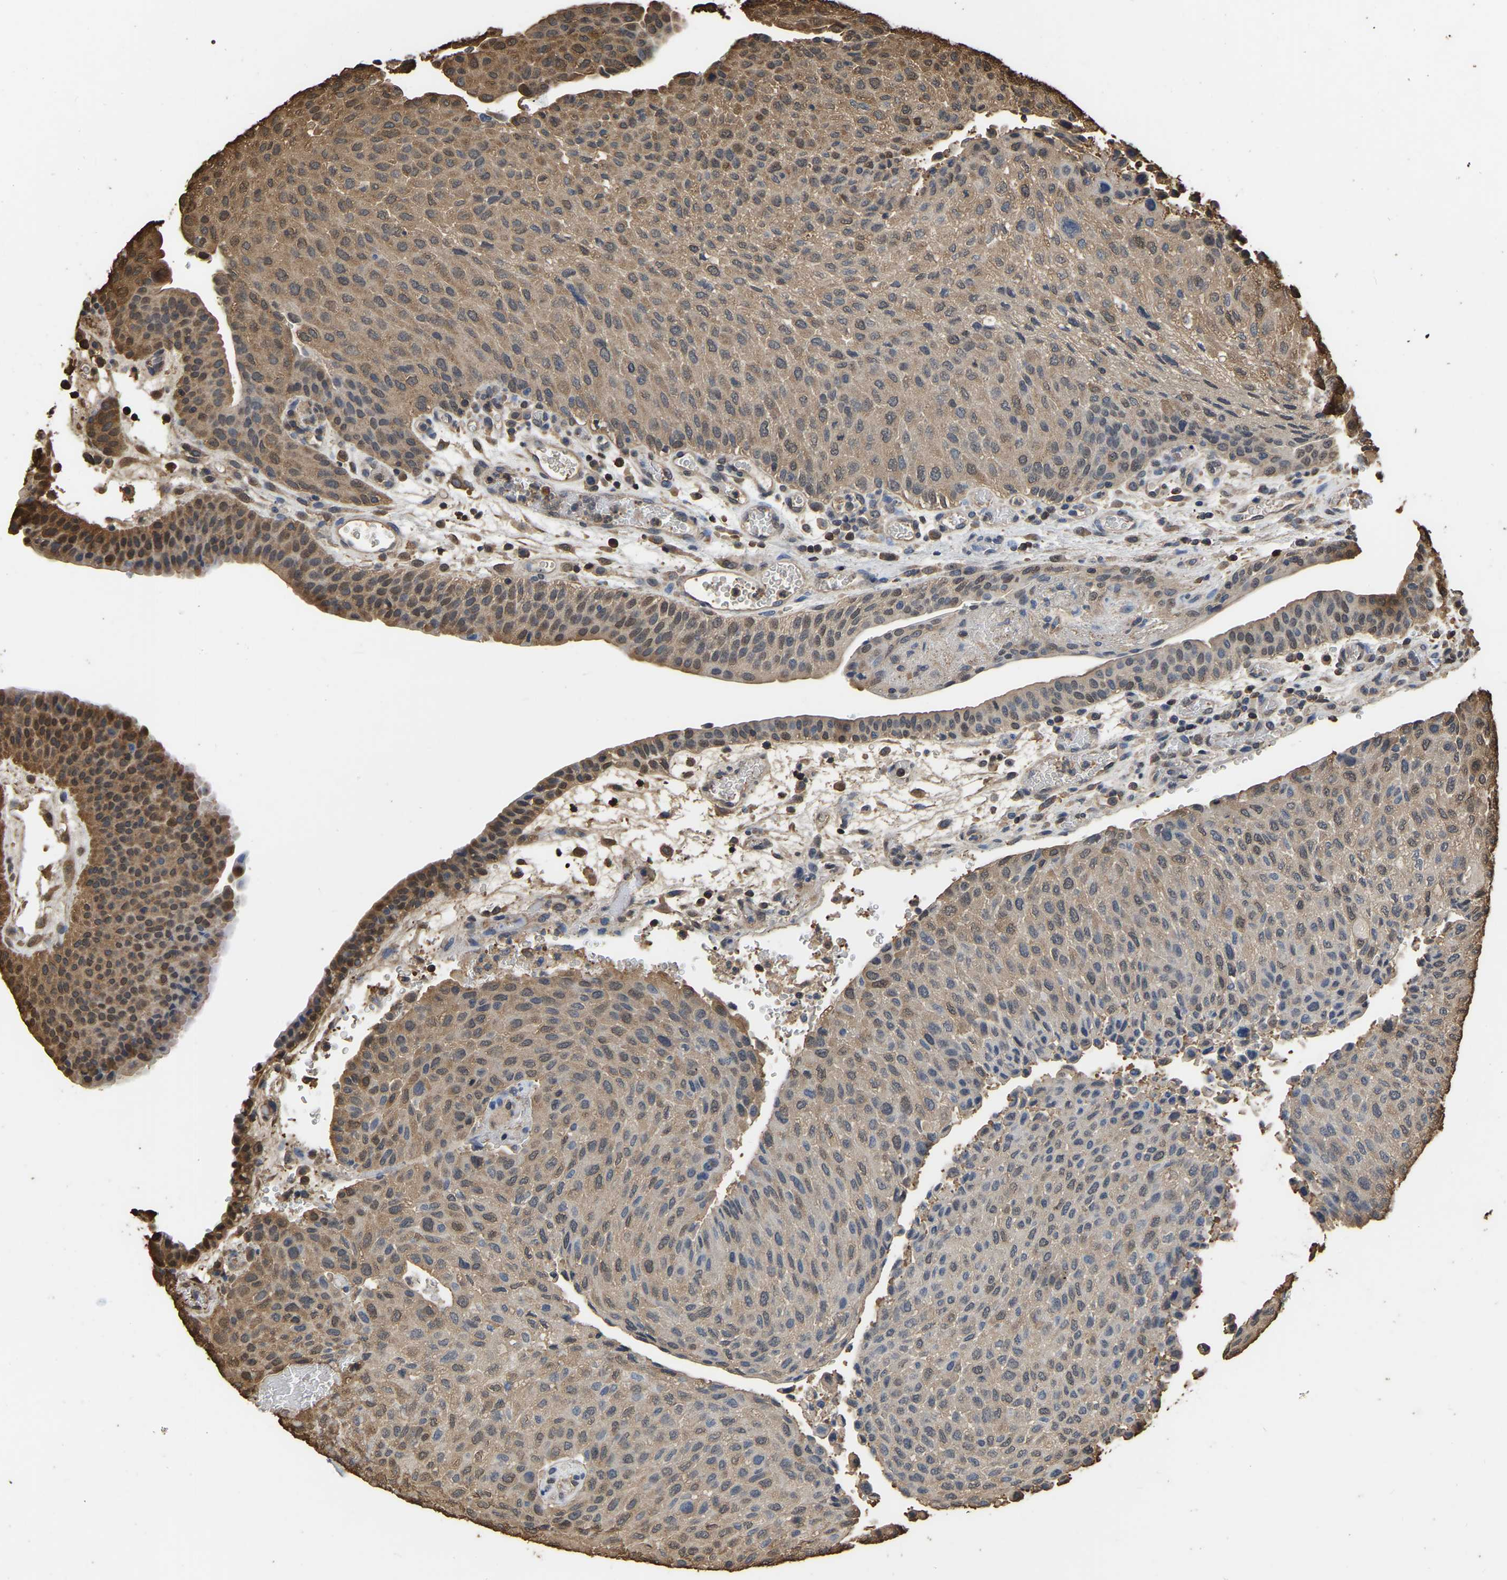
{"staining": {"intensity": "moderate", "quantity": ">75%", "location": "cytoplasmic/membranous"}, "tissue": "urothelial cancer", "cell_type": "Tumor cells", "image_type": "cancer", "snomed": [{"axis": "morphology", "description": "Urothelial carcinoma, Low grade"}, {"axis": "morphology", "description": "Urothelial carcinoma, High grade"}, {"axis": "topography", "description": "Urinary bladder"}], "caption": "Urothelial cancer tissue exhibits moderate cytoplasmic/membranous expression in approximately >75% of tumor cells, visualized by immunohistochemistry.", "gene": "LDHB", "patient": {"sex": "male", "age": 35}}